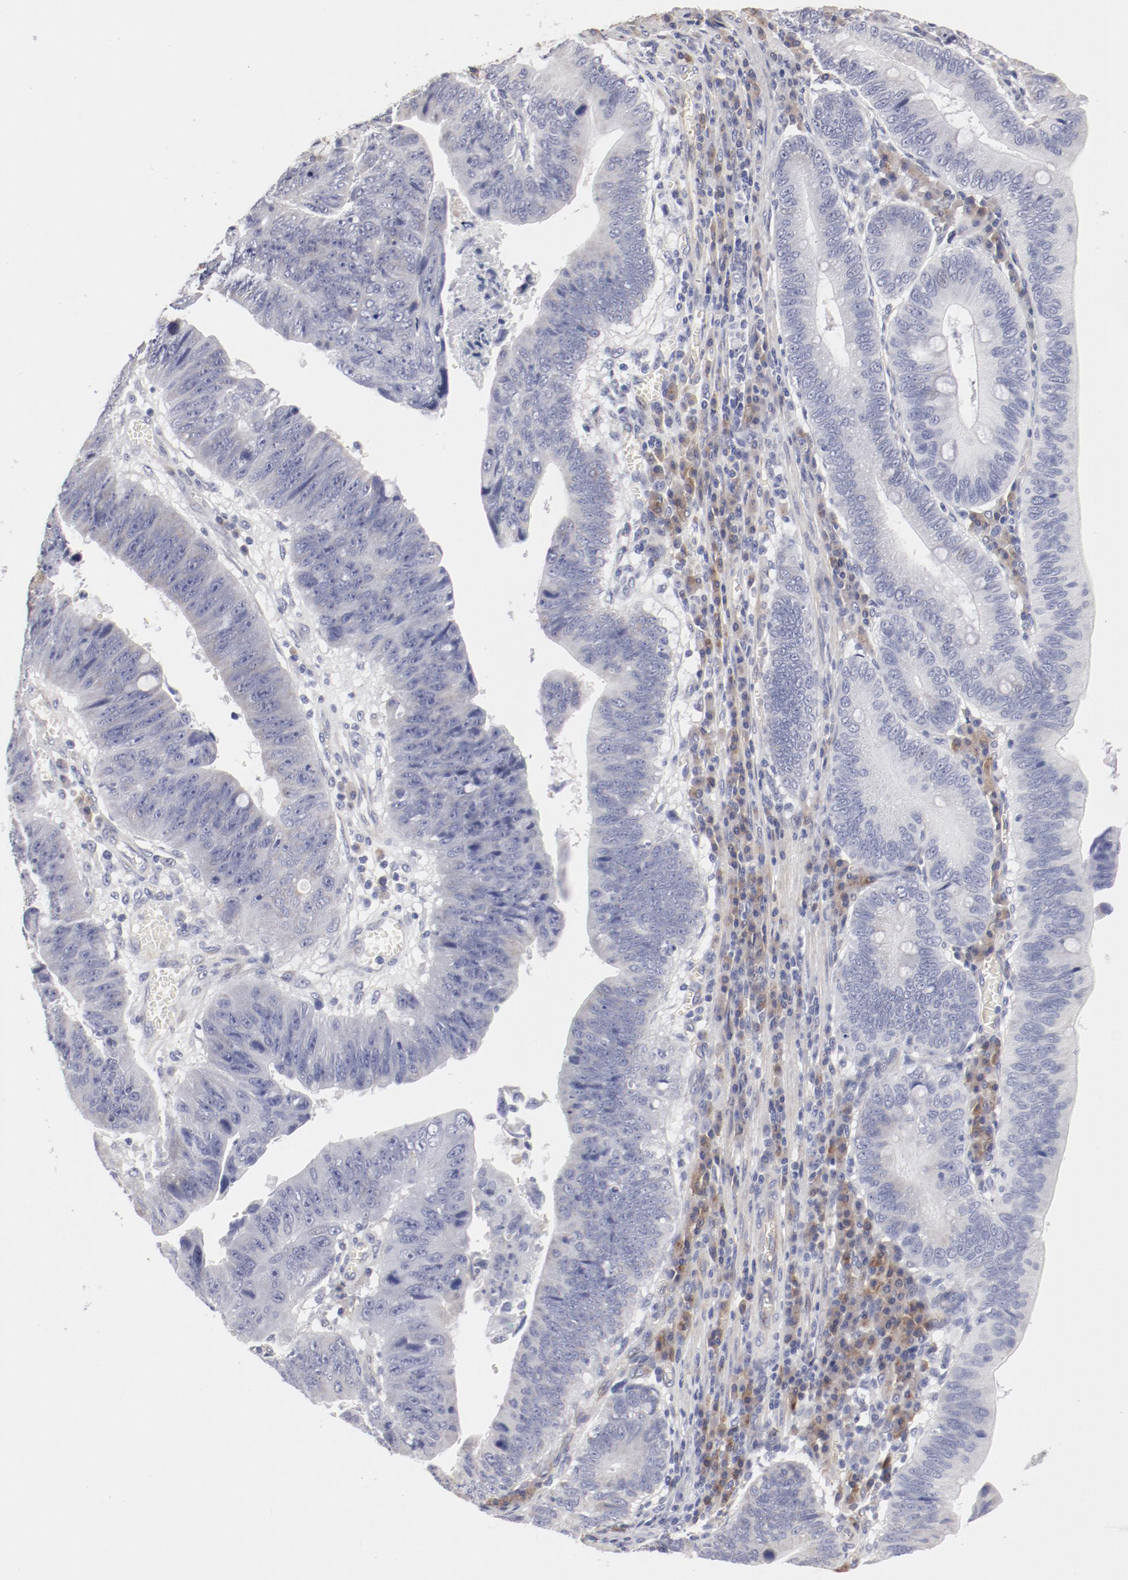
{"staining": {"intensity": "negative", "quantity": "none", "location": "none"}, "tissue": "stomach cancer", "cell_type": "Tumor cells", "image_type": "cancer", "snomed": [{"axis": "morphology", "description": "Adenocarcinoma, NOS"}, {"axis": "topography", "description": "Stomach"}], "caption": "IHC micrograph of stomach adenocarcinoma stained for a protein (brown), which displays no expression in tumor cells.", "gene": "LAX1", "patient": {"sex": "male", "age": 59}}